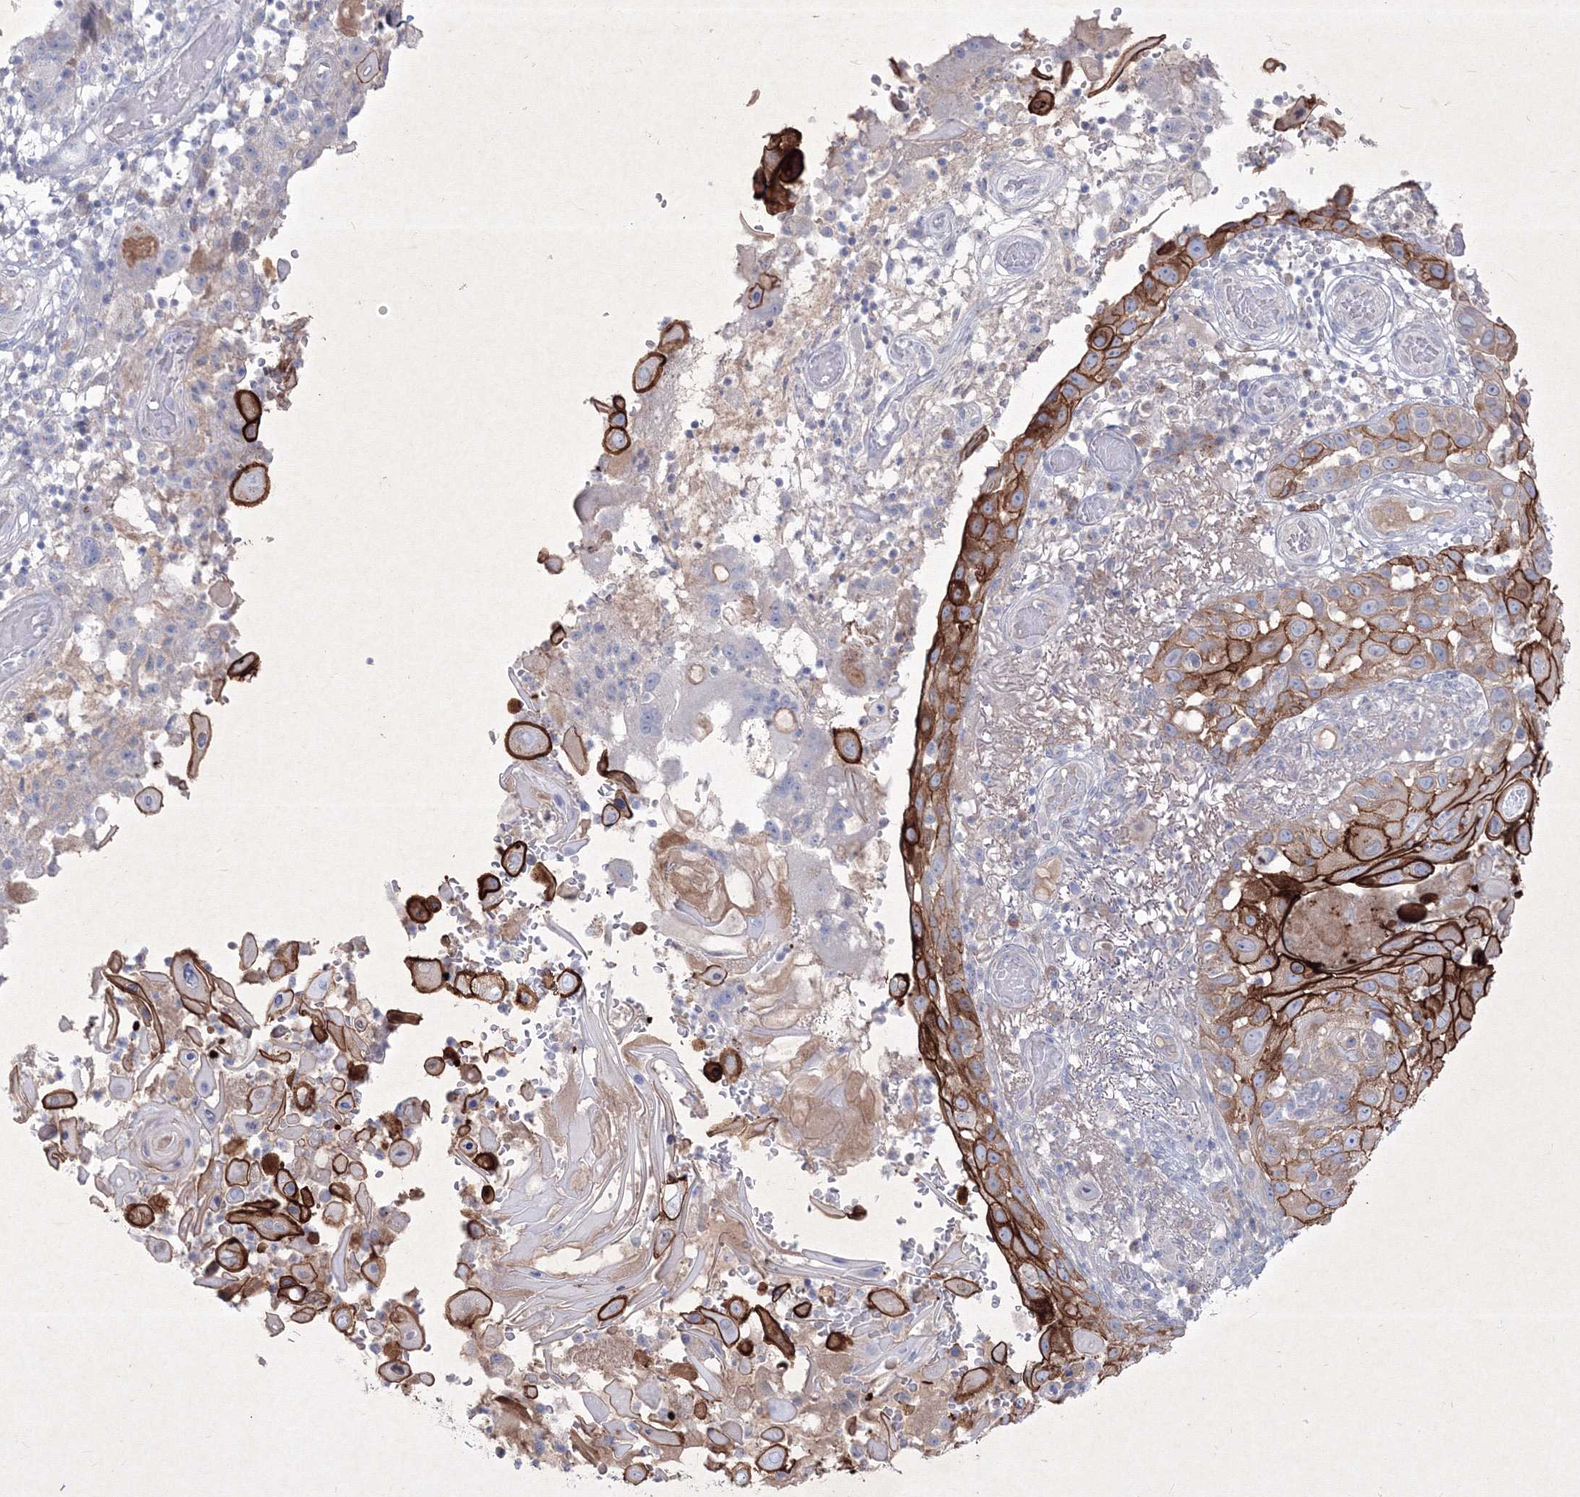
{"staining": {"intensity": "strong", "quantity": ">75%", "location": "cytoplasmic/membranous"}, "tissue": "skin cancer", "cell_type": "Tumor cells", "image_type": "cancer", "snomed": [{"axis": "morphology", "description": "Squamous cell carcinoma, NOS"}, {"axis": "topography", "description": "Skin"}], "caption": "Immunohistochemical staining of human squamous cell carcinoma (skin) displays high levels of strong cytoplasmic/membranous positivity in about >75% of tumor cells.", "gene": "TMEM139", "patient": {"sex": "female", "age": 44}}